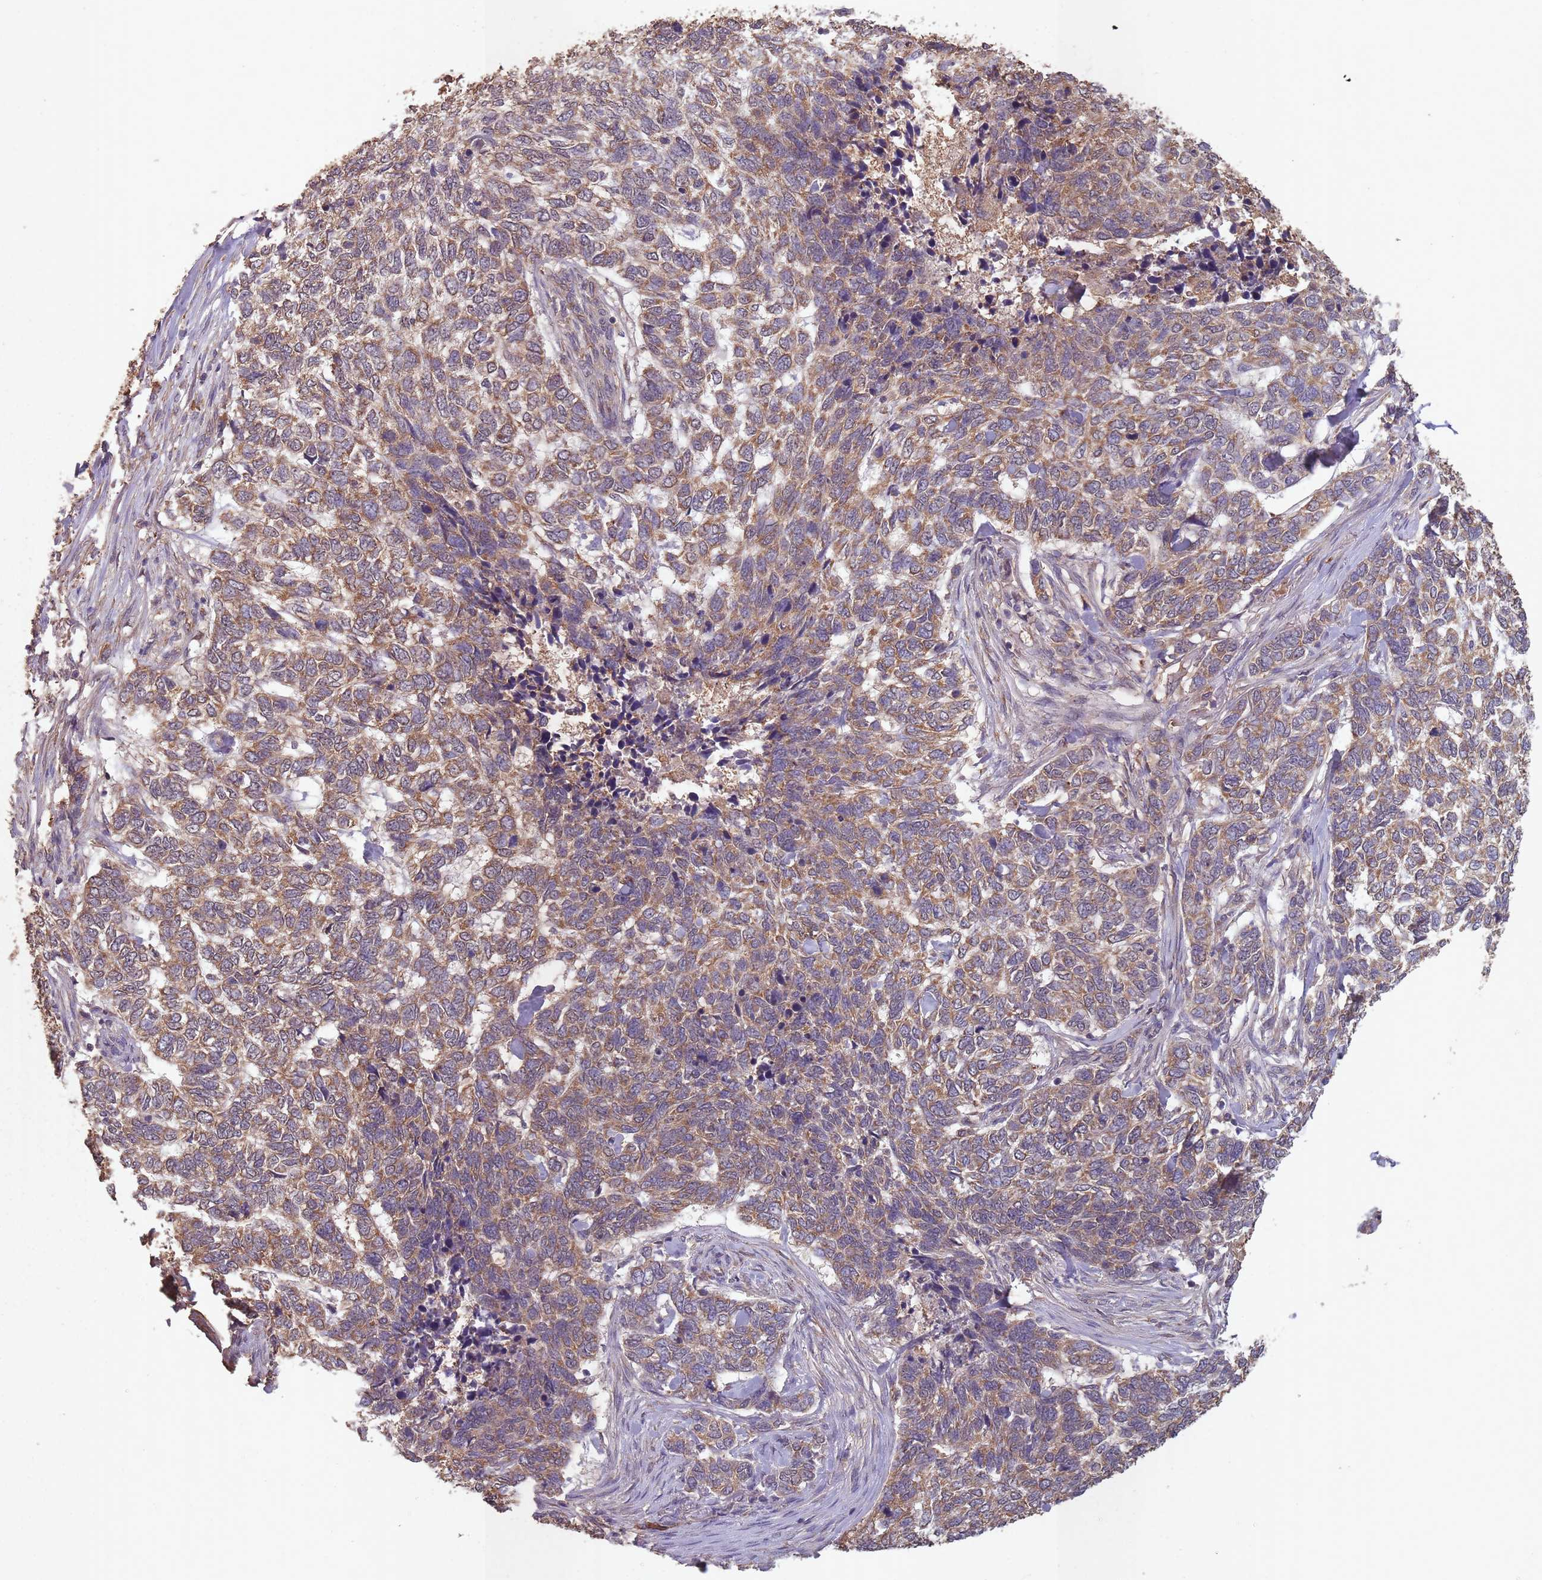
{"staining": {"intensity": "moderate", "quantity": ">75%", "location": "cytoplasmic/membranous"}, "tissue": "skin cancer", "cell_type": "Tumor cells", "image_type": "cancer", "snomed": [{"axis": "morphology", "description": "Basal cell carcinoma"}, {"axis": "topography", "description": "Skin"}], "caption": "IHC (DAB (3,3'-diaminobenzidine)) staining of basal cell carcinoma (skin) demonstrates moderate cytoplasmic/membranous protein staining in approximately >75% of tumor cells. (IHC, brightfield microscopy, high magnification).", "gene": "SANBR", "patient": {"sex": "female", "age": 65}}